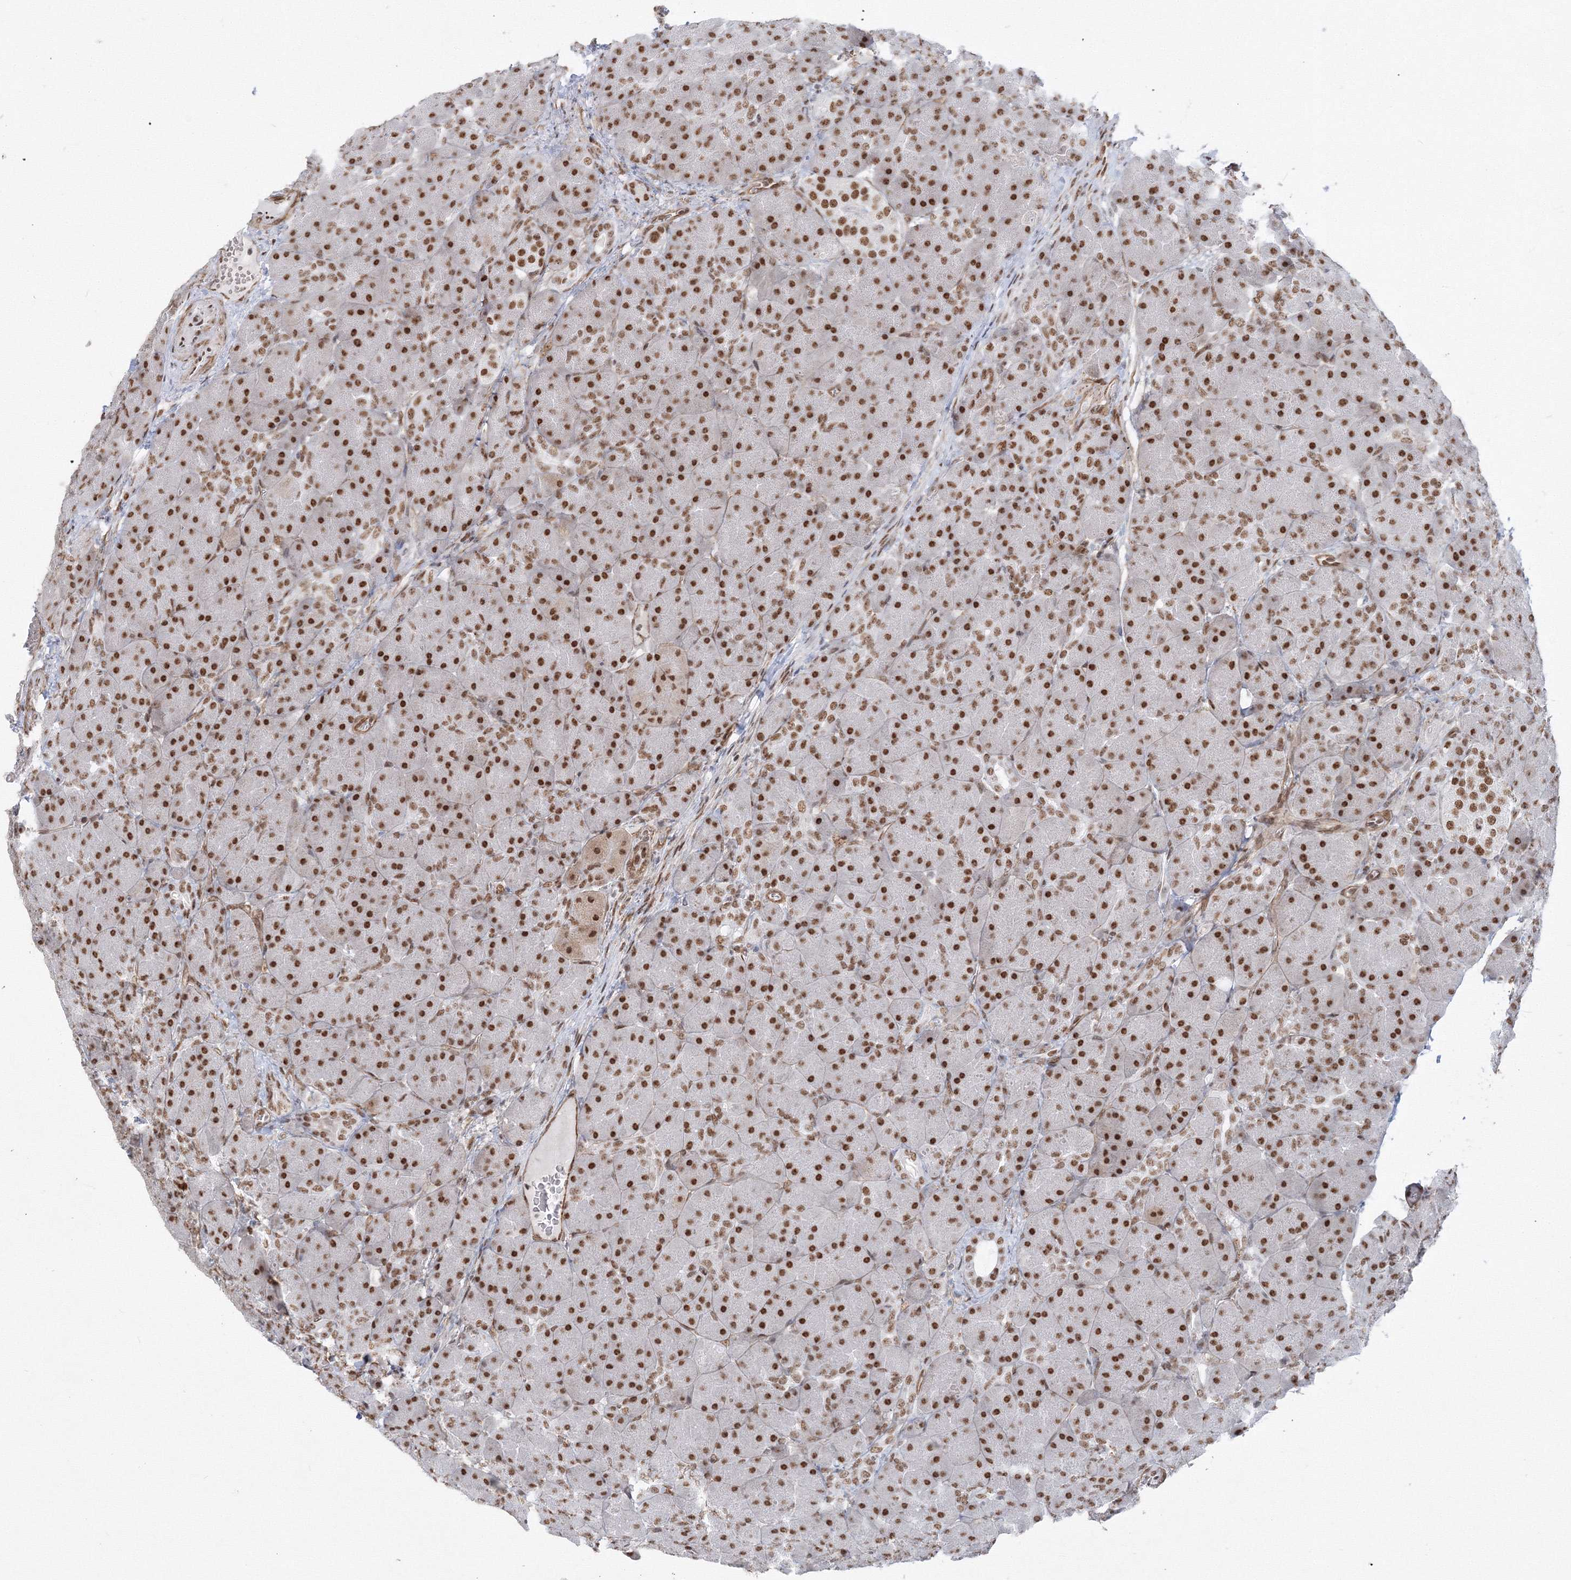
{"staining": {"intensity": "moderate", "quantity": ">75%", "location": "nuclear"}, "tissue": "pancreas", "cell_type": "Exocrine glandular cells", "image_type": "normal", "snomed": [{"axis": "morphology", "description": "Normal tissue, NOS"}, {"axis": "topography", "description": "Pancreas"}], "caption": "An immunohistochemistry (IHC) photomicrograph of unremarkable tissue is shown. Protein staining in brown shows moderate nuclear positivity in pancreas within exocrine glandular cells.", "gene": "ZNF638", "patient": {"sex": "male", "age": 66}}